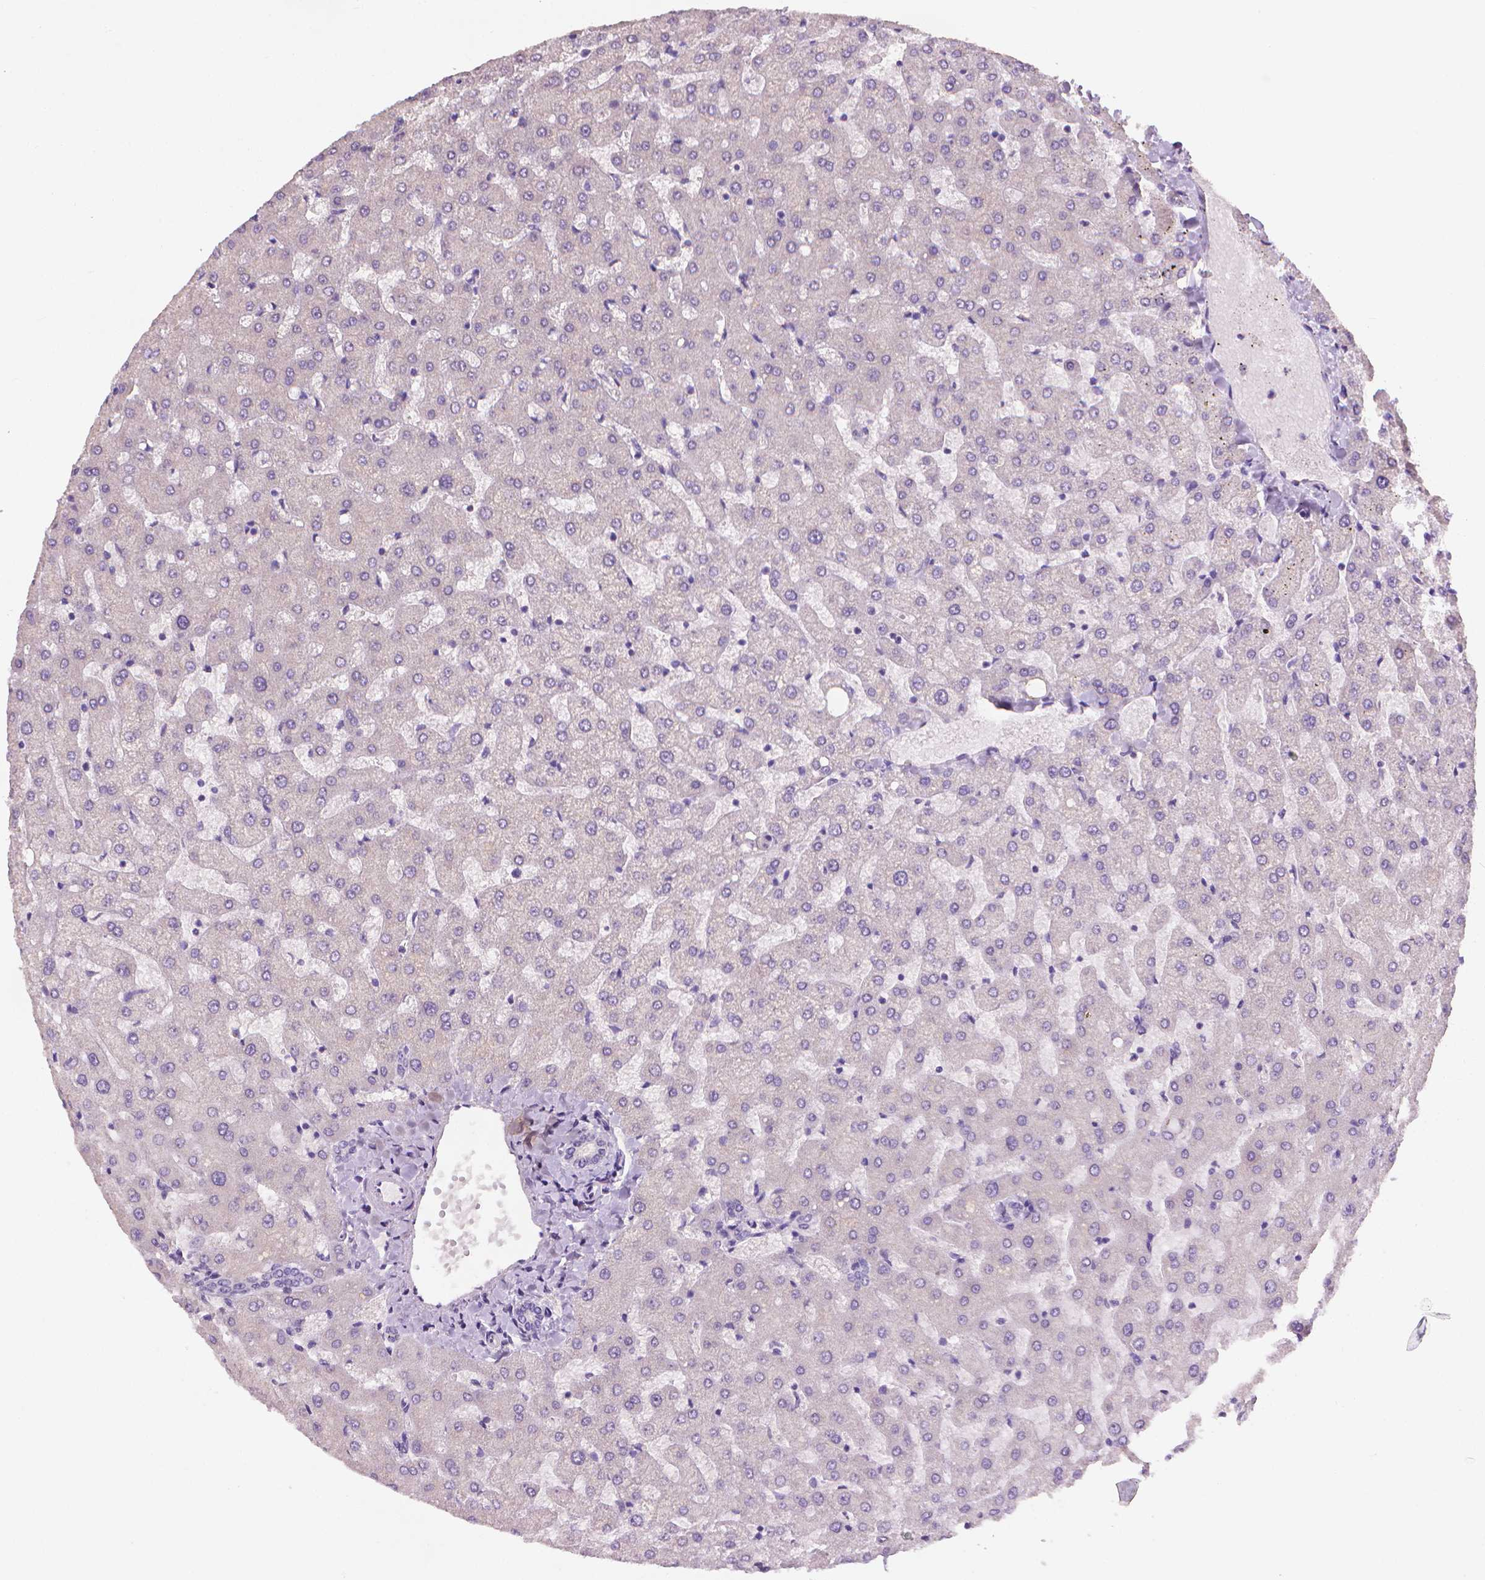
{"staining": {"intensity": "negative", "quantity": "none", "location": "none"}, "tissue": "liver", "cell_type": "Cholangiocytes", "image_type": "normal", "snomed": [{"axis": "morphology", "description": "Normal tissue, NOS"}, {"axis": "topography", "description": "Liver"}], "caption": "IHC of unremarkable liver exhibits no positivity in cholangiocytes.", "gene": "FASN", "patient": {"sex": "female", "age": 50}}